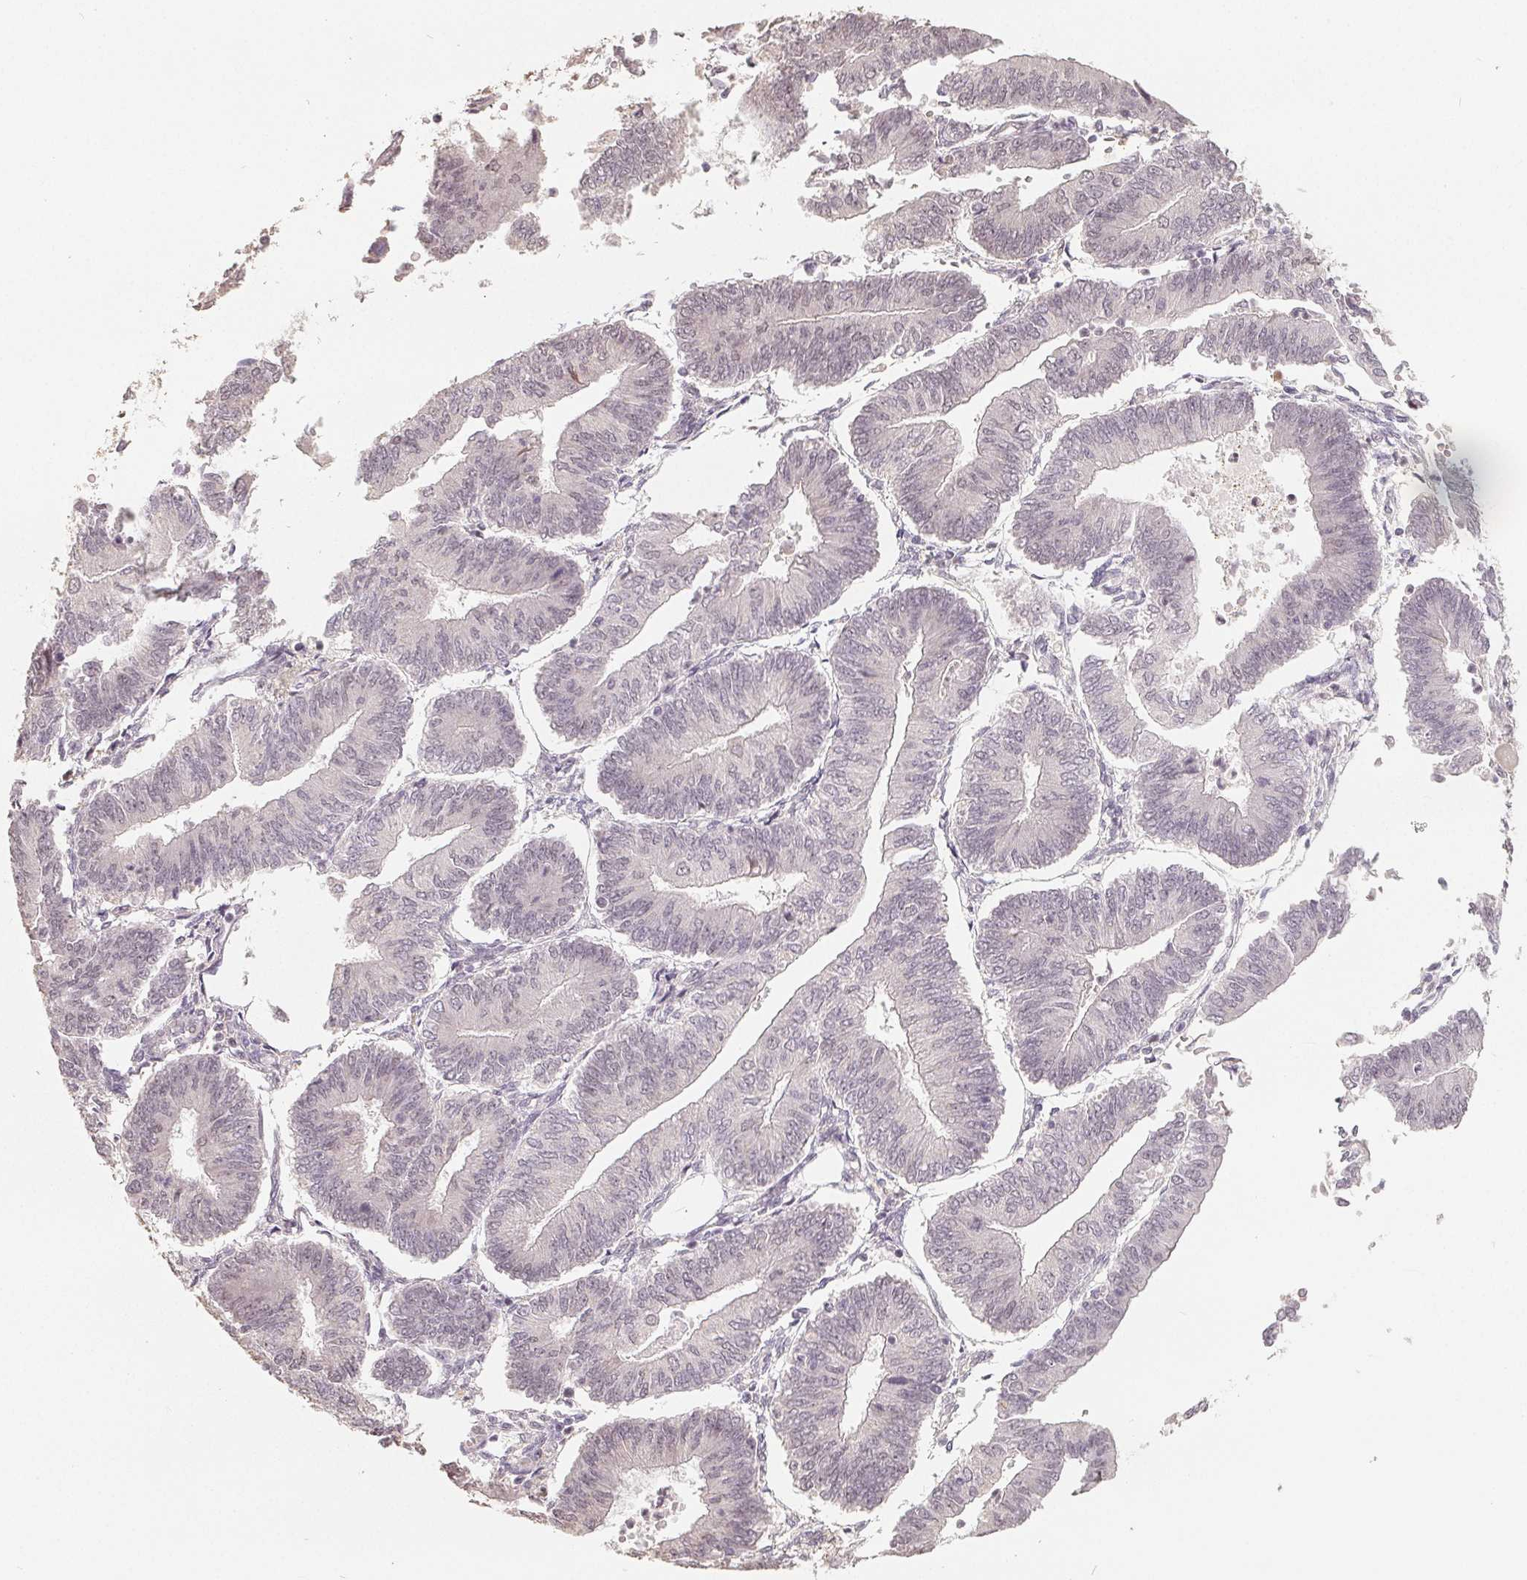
{"staining": {"intensity": "negative", "quantity": "none", "location": "none"}, "tissue": "endometrial cancer", "cell_type": "Tumor cells", "image_type": "cancer", "snomed": [{"axis": "morphology", "description": "Adenocarcinoma, NOS"}, {"axis": "topography", "description": "Endometrium"}], "caption": "A histopathology image of human endometrial cancer is negative for staining in tumor cells.", "gene": "CCDC138", "patient": {"sex": "female", "age": 65}}